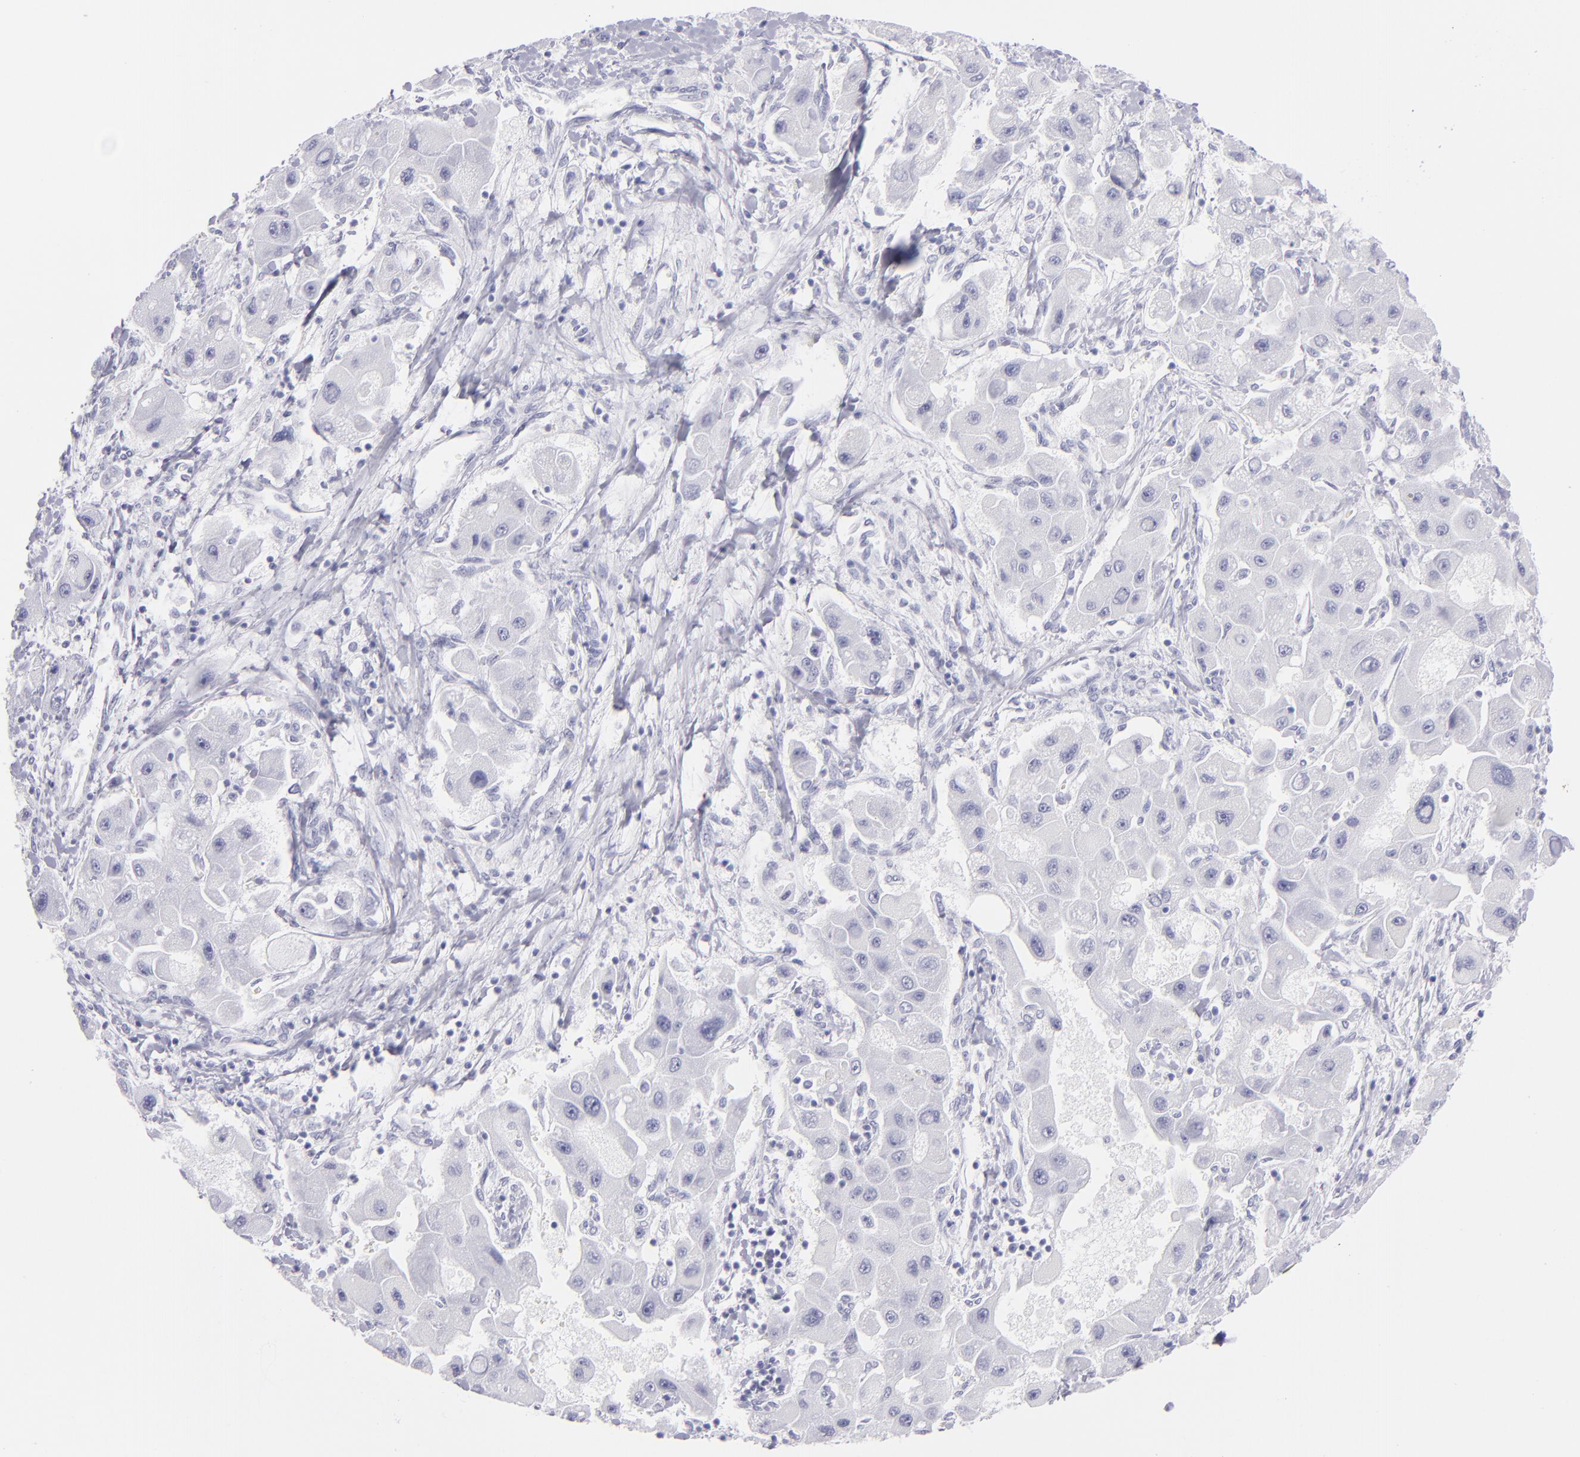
{"staining": {"intensity": "negative", "quantity": "none", "location": "none"}, "tissue": "liver cancer", "cell_type": "Tumor cells", "image_type": "cancer", "snomed": [{"axis": "morphology", "description": "Carcinoma, Hepatocellular, NOS"}, {"axis": "topography", "description": "Liver"}], "caption": "A histopathology image of hepatocellular carcinoma (liver) stained for a protein reveals no brown staining in tumor cells.", "gene": "PRPH", "patient": {"sex": "male", "age": 24}}